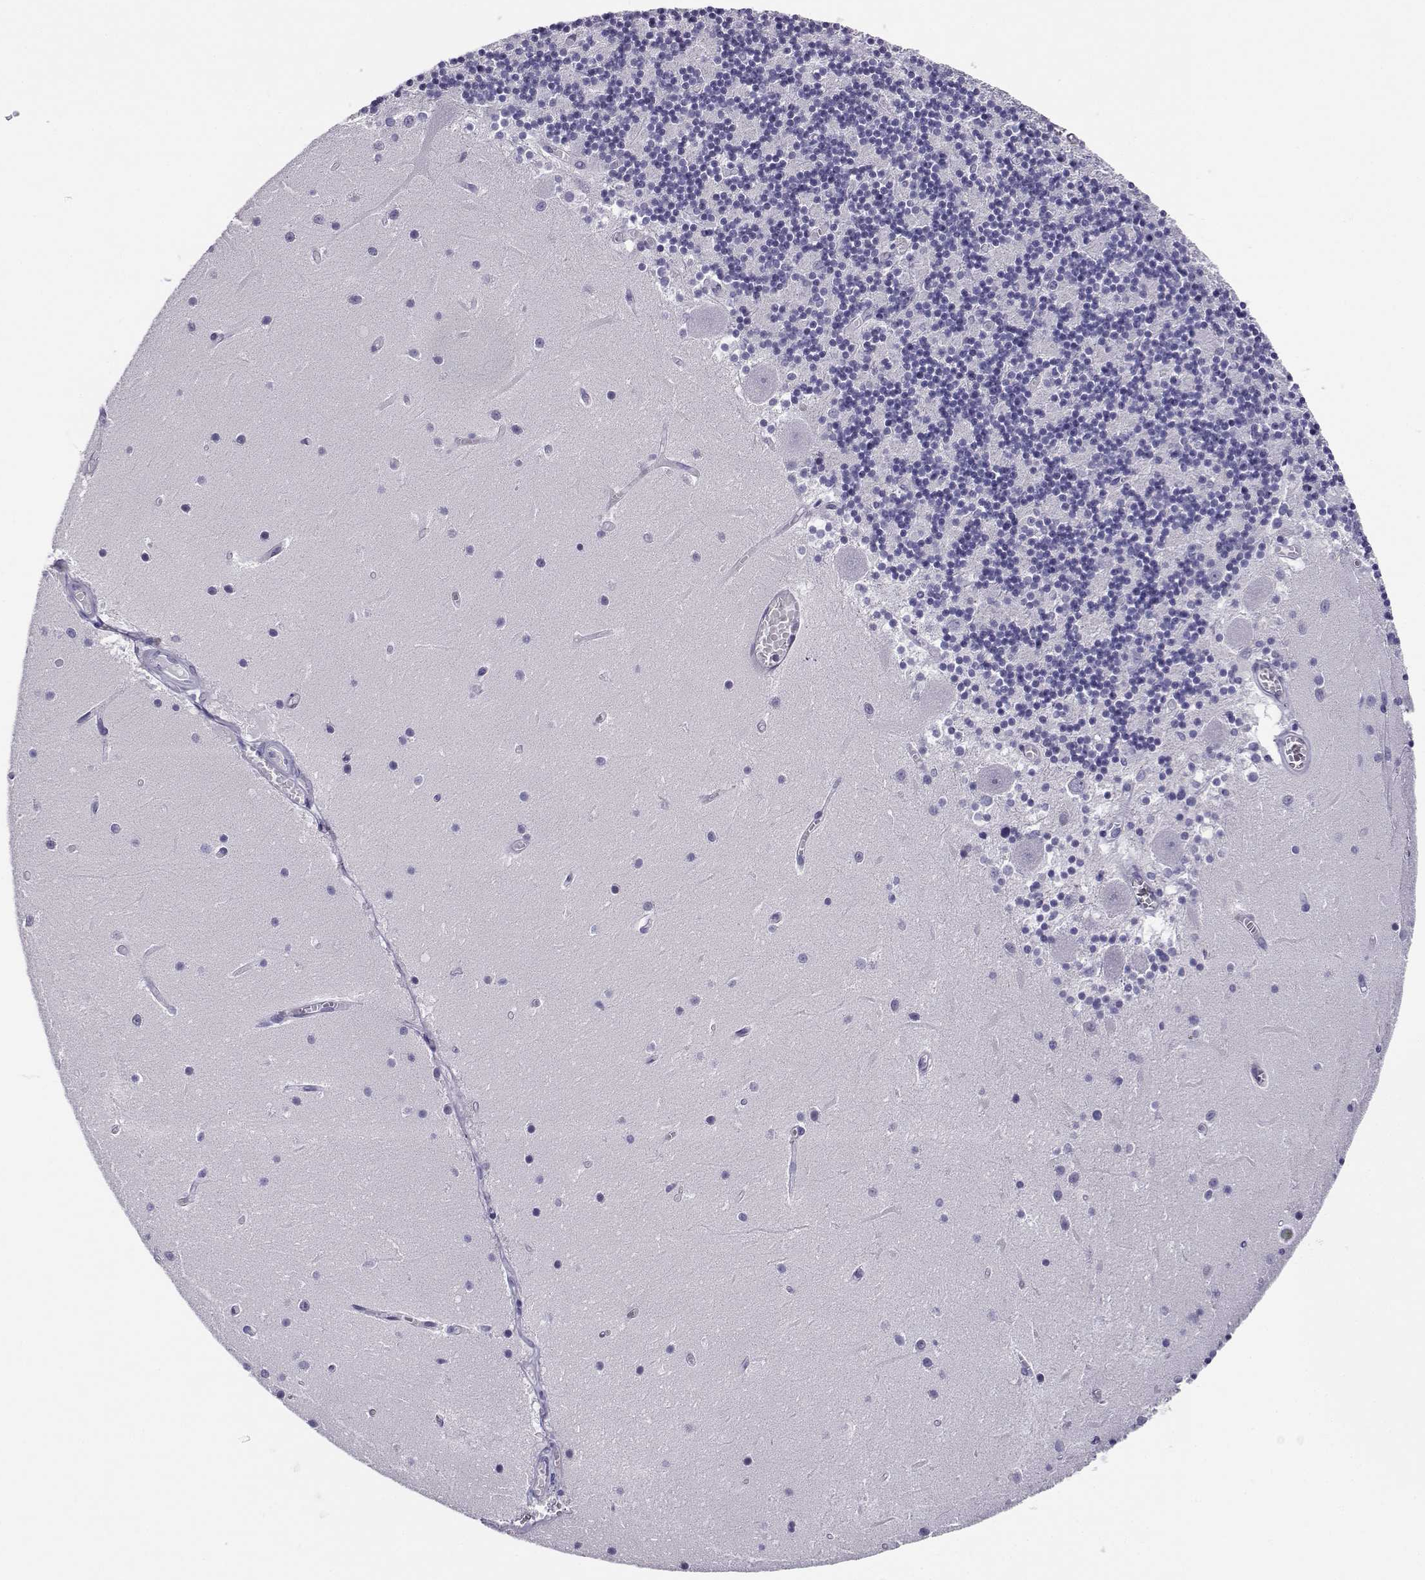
{"staining": {"intensity": "negative", "quantity": "none", "location": "none"}, "tissue": "cerebellum", "cell_type": "Cells in granular layer", "image_type": "normal", "snomed": [{"axis": "morphology", "description": "Normal tissue, NOS"}, {"axis": "topography", "description": "Cerebellum"}], "caption": "Immunohistochemistry (IHC) photomicrograph of benign cerebellum stained for a protein (brown), which shows no expression in cells in granular layer. (DAB immunohistochemistry (IHC), high magnification).", "gene": "RHOXF2B", "patient": {"sex": "female", "age": 28}}